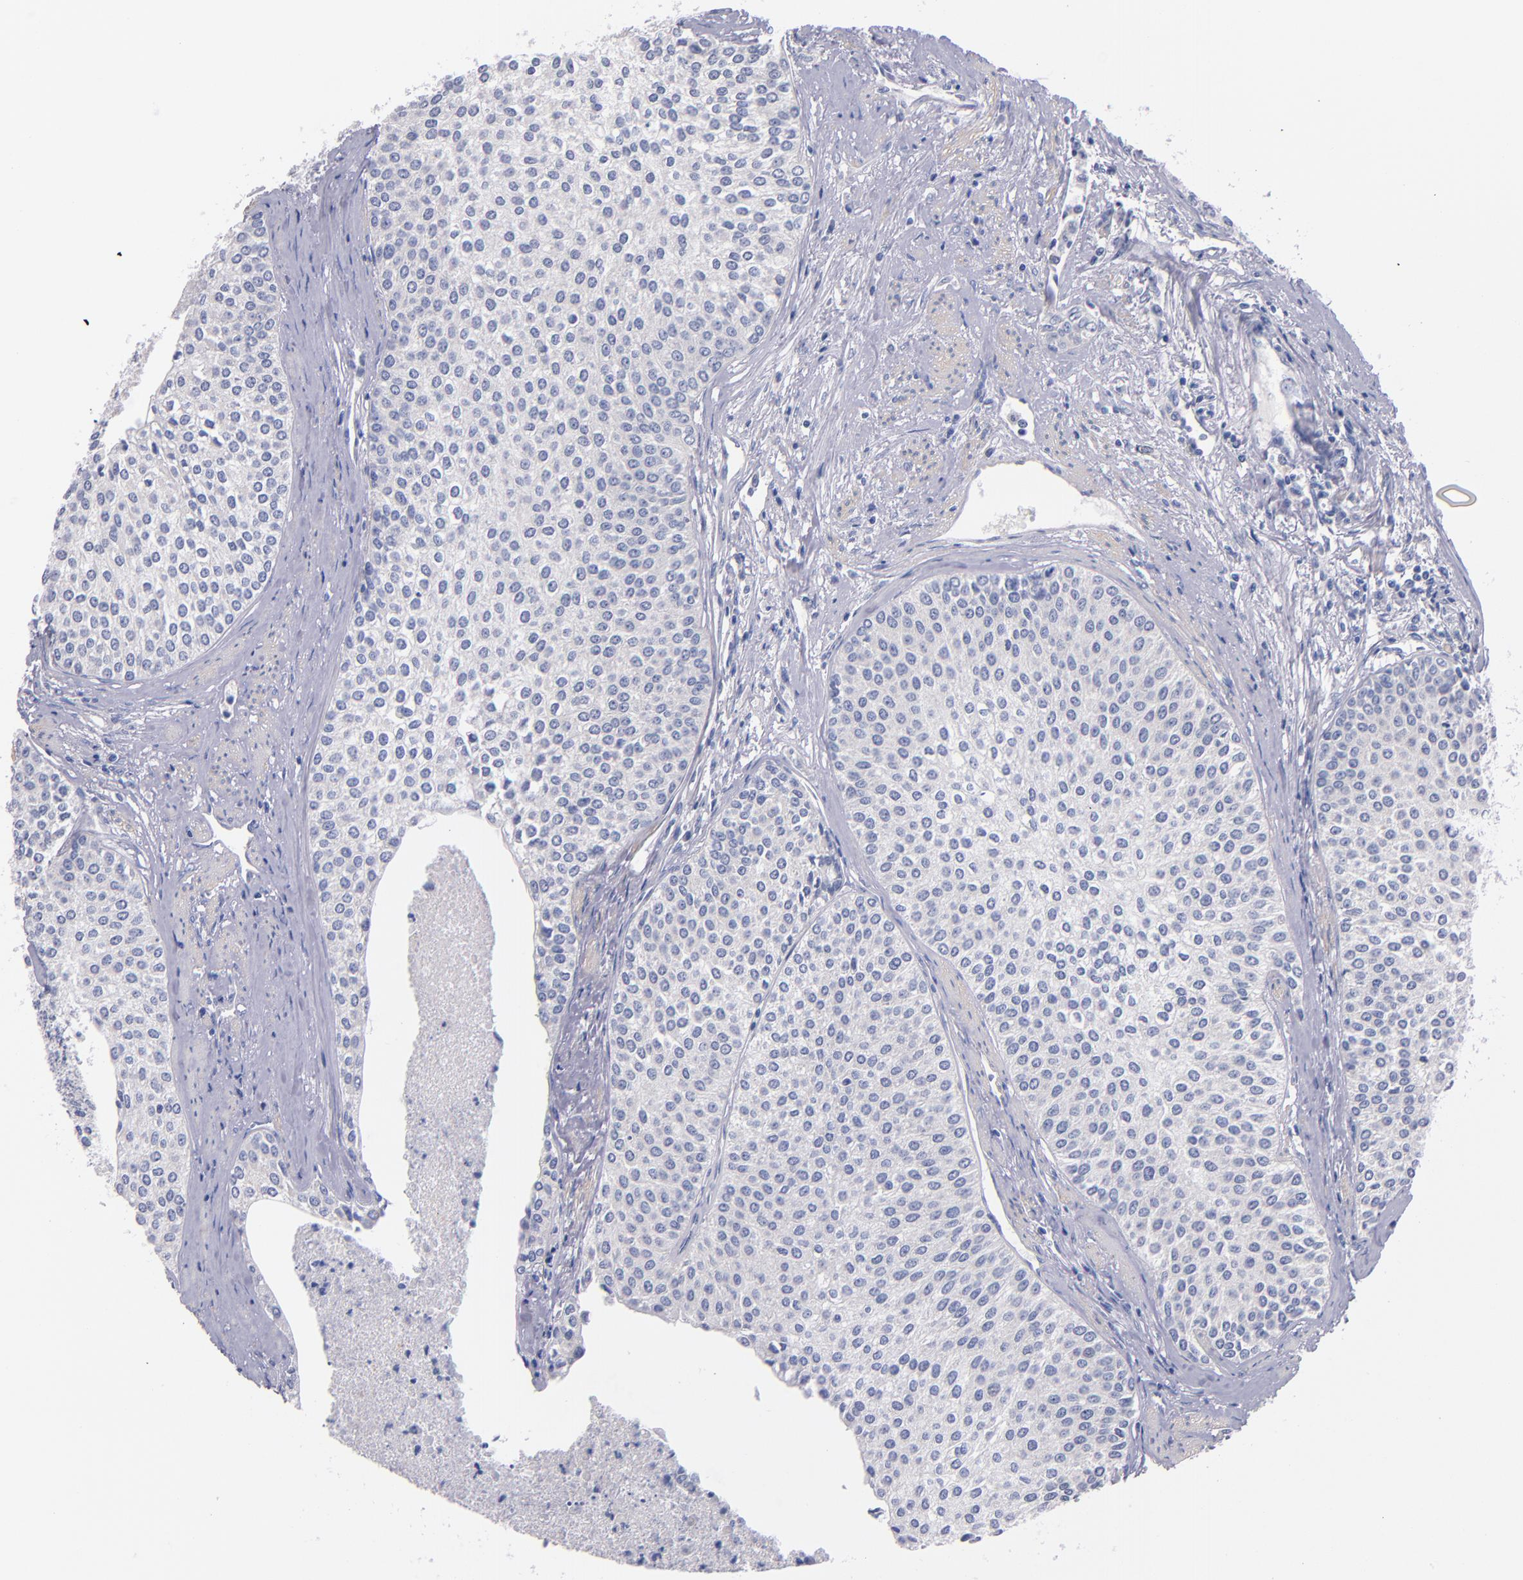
{"staining": {"intensity": "negative", "quantity": "none", "location": "none"}, "tissue": "urothelial cancer", "cell_type": "Tumor cells", "image_type": "cancer", "snomed": [{"axis": "morphology", "description": "Urothelial carcinoma, Low grade"}, {"axis": "topography", "description": "Urinary bladder"}], "caption": "Tumor cells show no significant positivity in urothelial cancer. Brightfield microscopy of immunohistochemistry (IHC) stained with DAB (3,3'-diaminobenzidine) (brown) and hematoxylin (blue), captured at high magnification.", "gene": "CNTNAP2", "patient": {"sex": "female", "age": 73}}